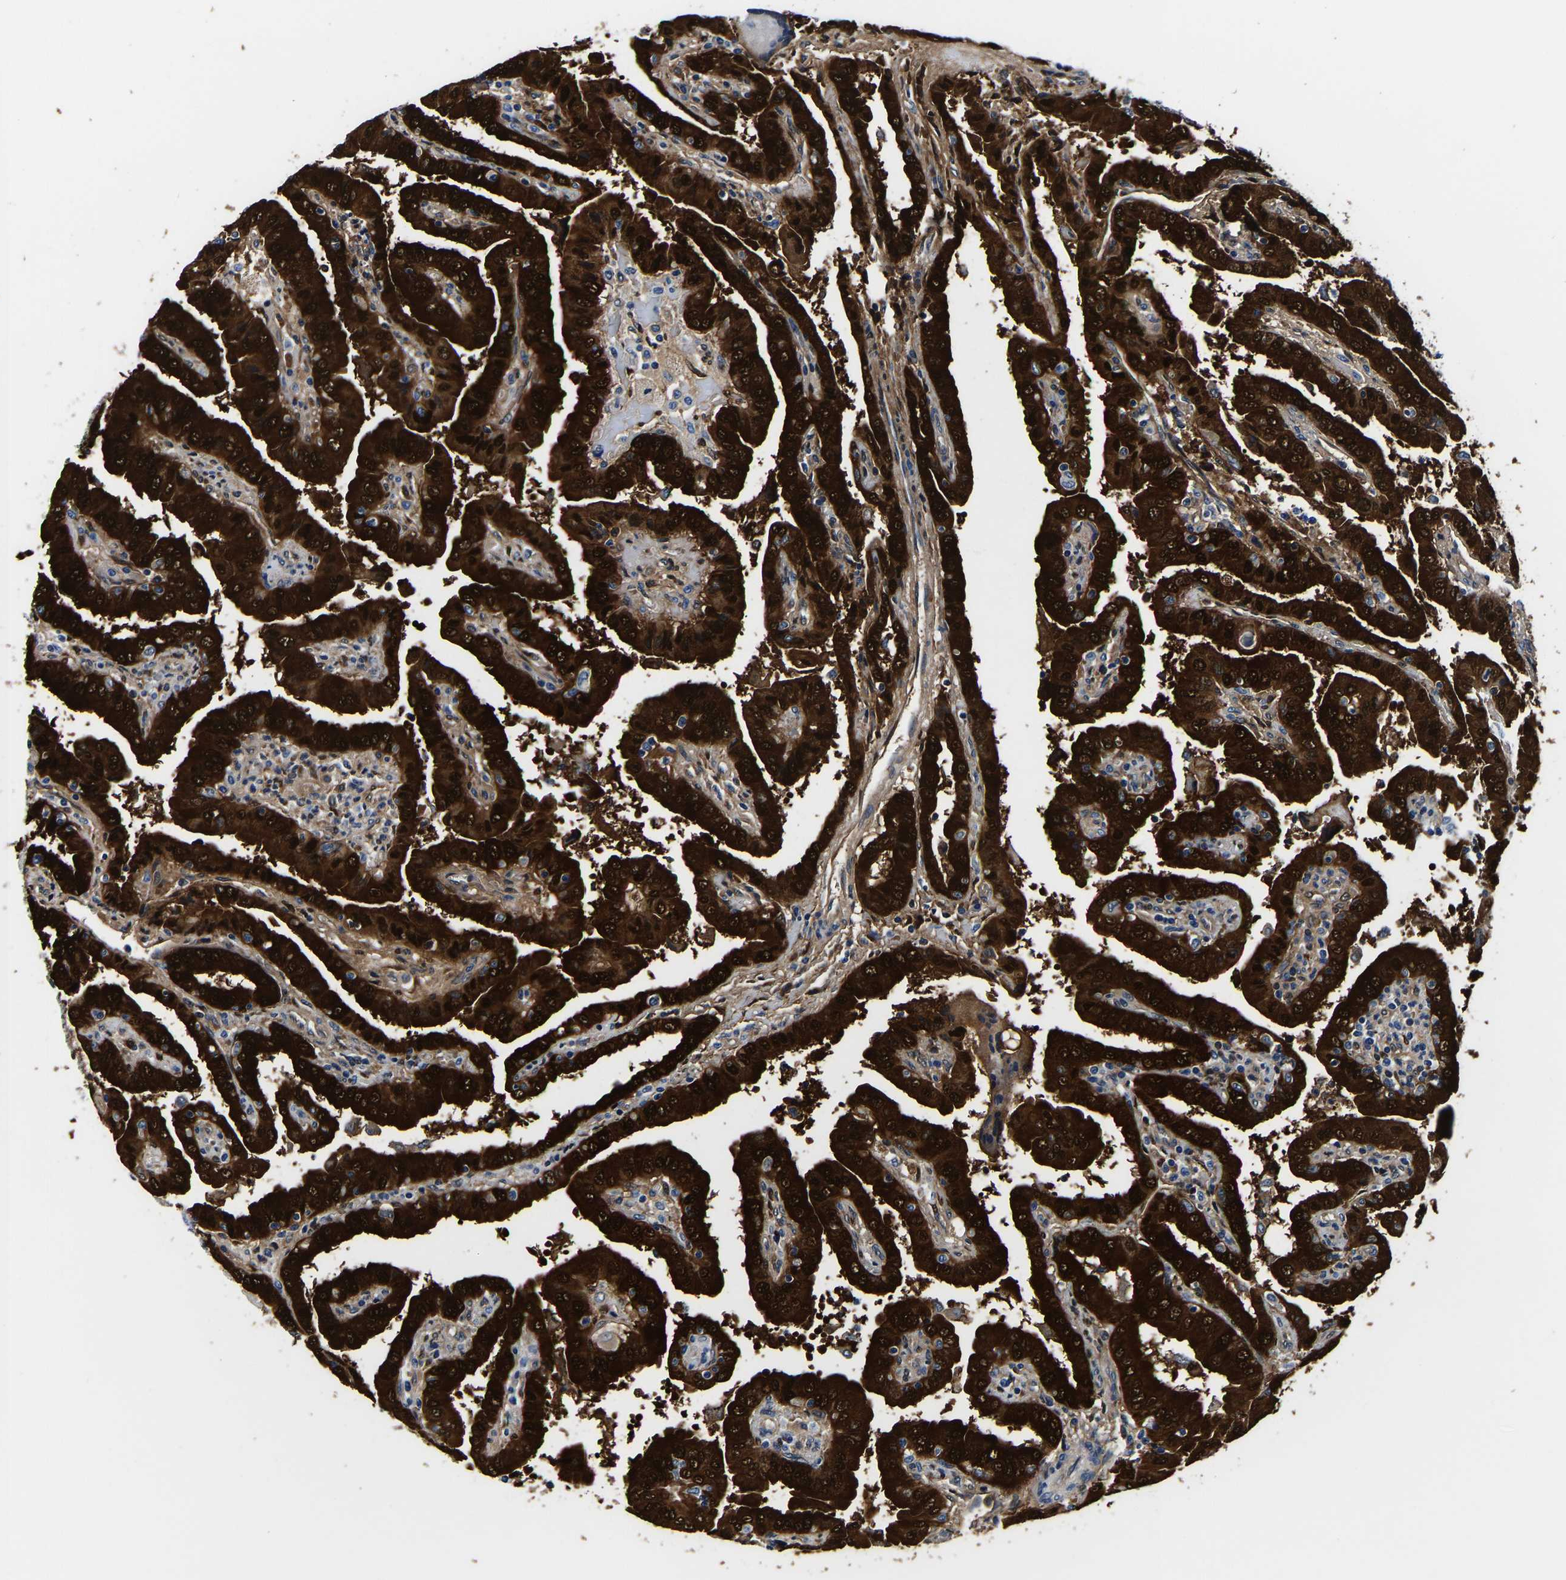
{"staining": {"intensity": "strong", "quantity": ">75%", "location": "cytoplasmic/membranous,nuclear"}, "tissue": "thyroid cancer", "cell_type": "Tumor cells", "image_type": "cancer", "snomed": [{"axis": "morphology", "description": "Papillary adenocarcinoma, NOS"}, {"axis": "topography", "description": "Thyroid gland"}], "caption": "Papillary adenocarcinoma (thyroid) was stained to show a protein in brown. There is high levels of strong cytoplasmic/membranous and nuclear expression in approximately >75% of tumor cells.", "gene": "S100A13", "patient": {"sex": "male", "age": 33}}